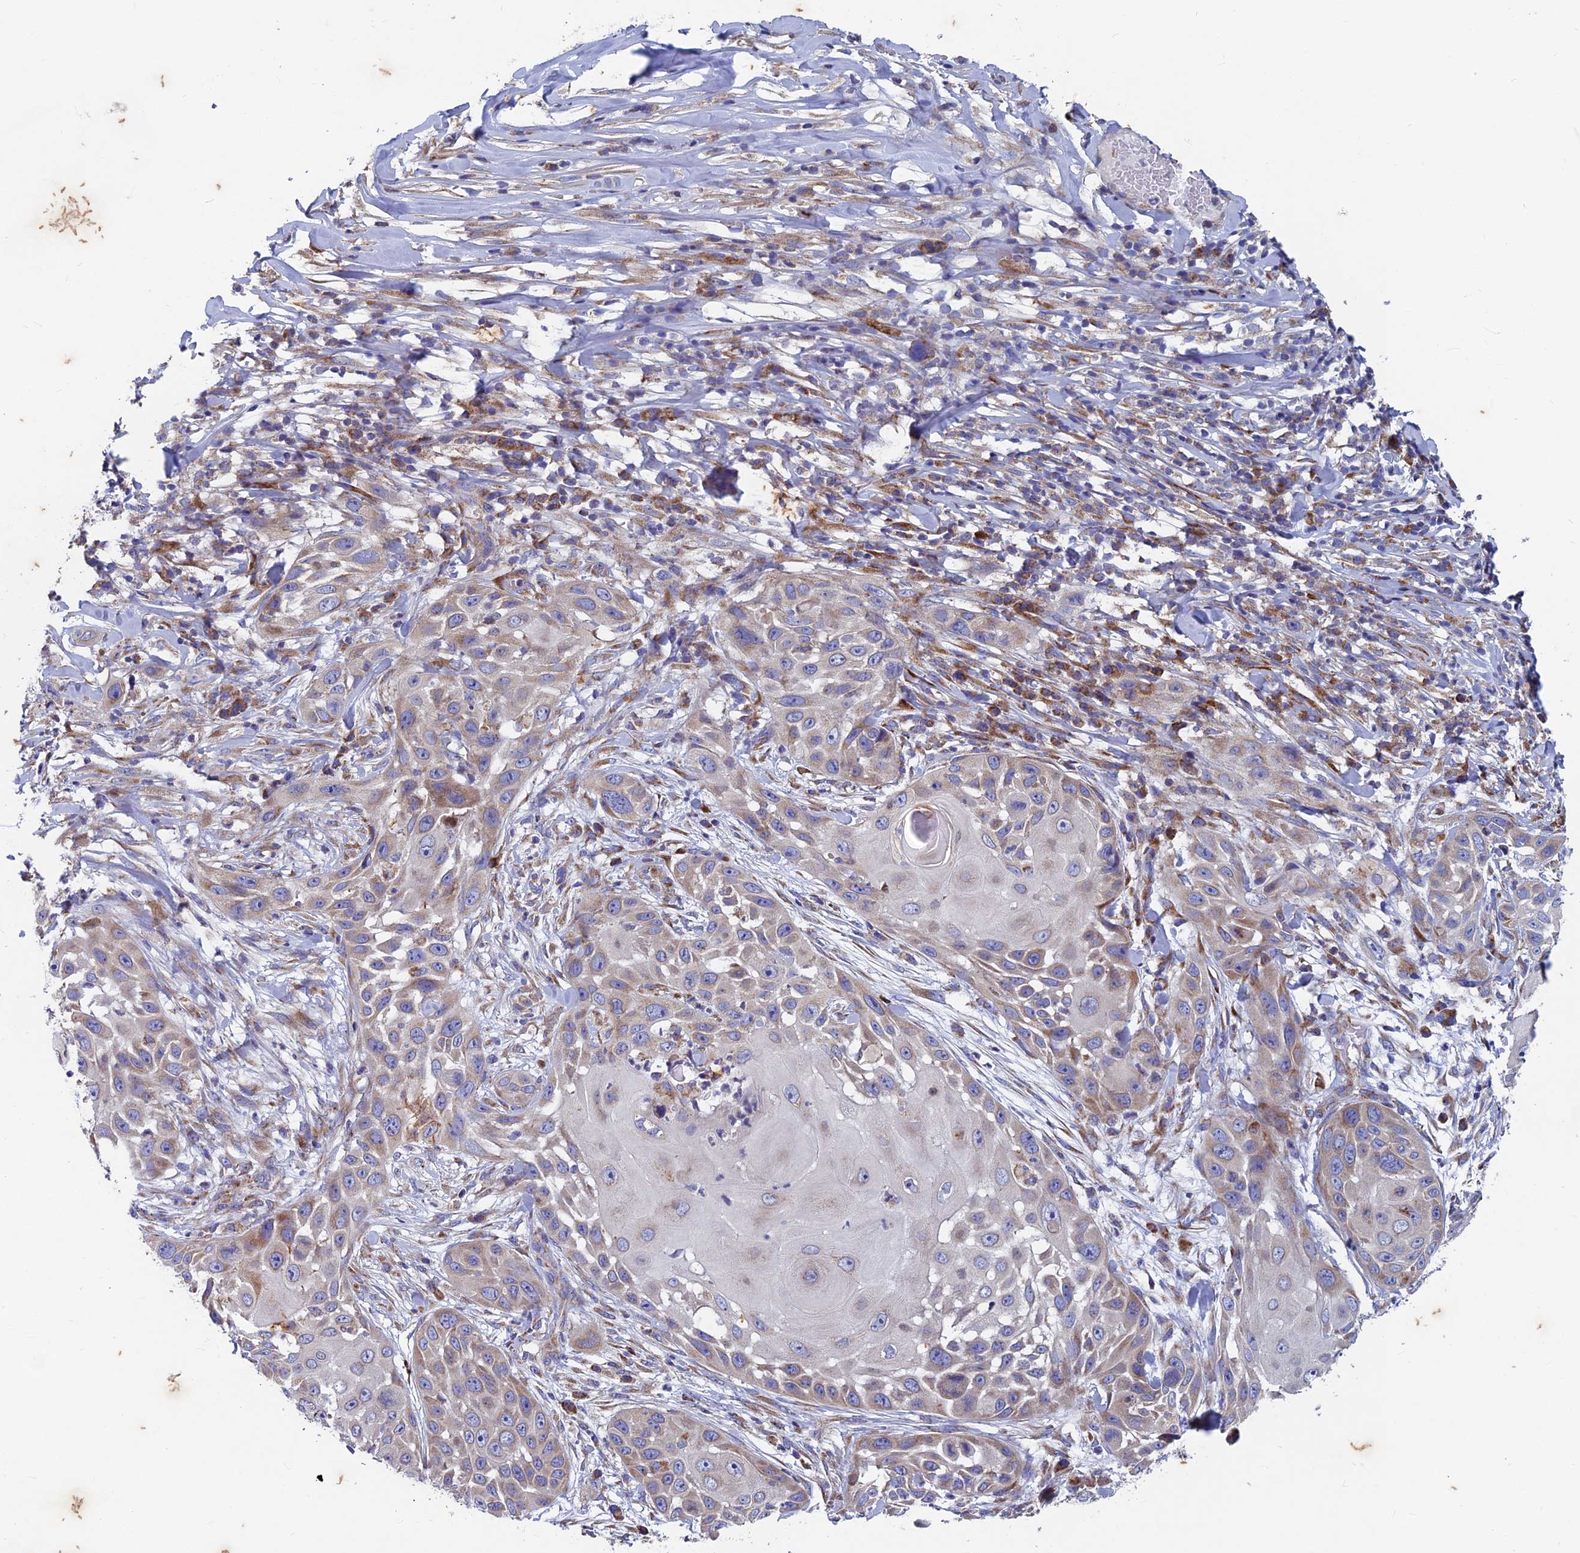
{"staining": {"intensity": "negative", "quantity": "none", "location": "none"}, "tissue": "skin cancer", "cell_type": "Tumor cells", "image_type": "cancer", "snomed": [{"axis": "morphology", "description": "Squamous cell carcinoma, NOS"}, {"axis": "topography", "description": "Skin"}], "caption": "Tumor cells are negative for brown protein staining in squamous cell carcinoma (skin).", "gene": "AP4S1", "patient": {"sex": "female", "age": 44}}